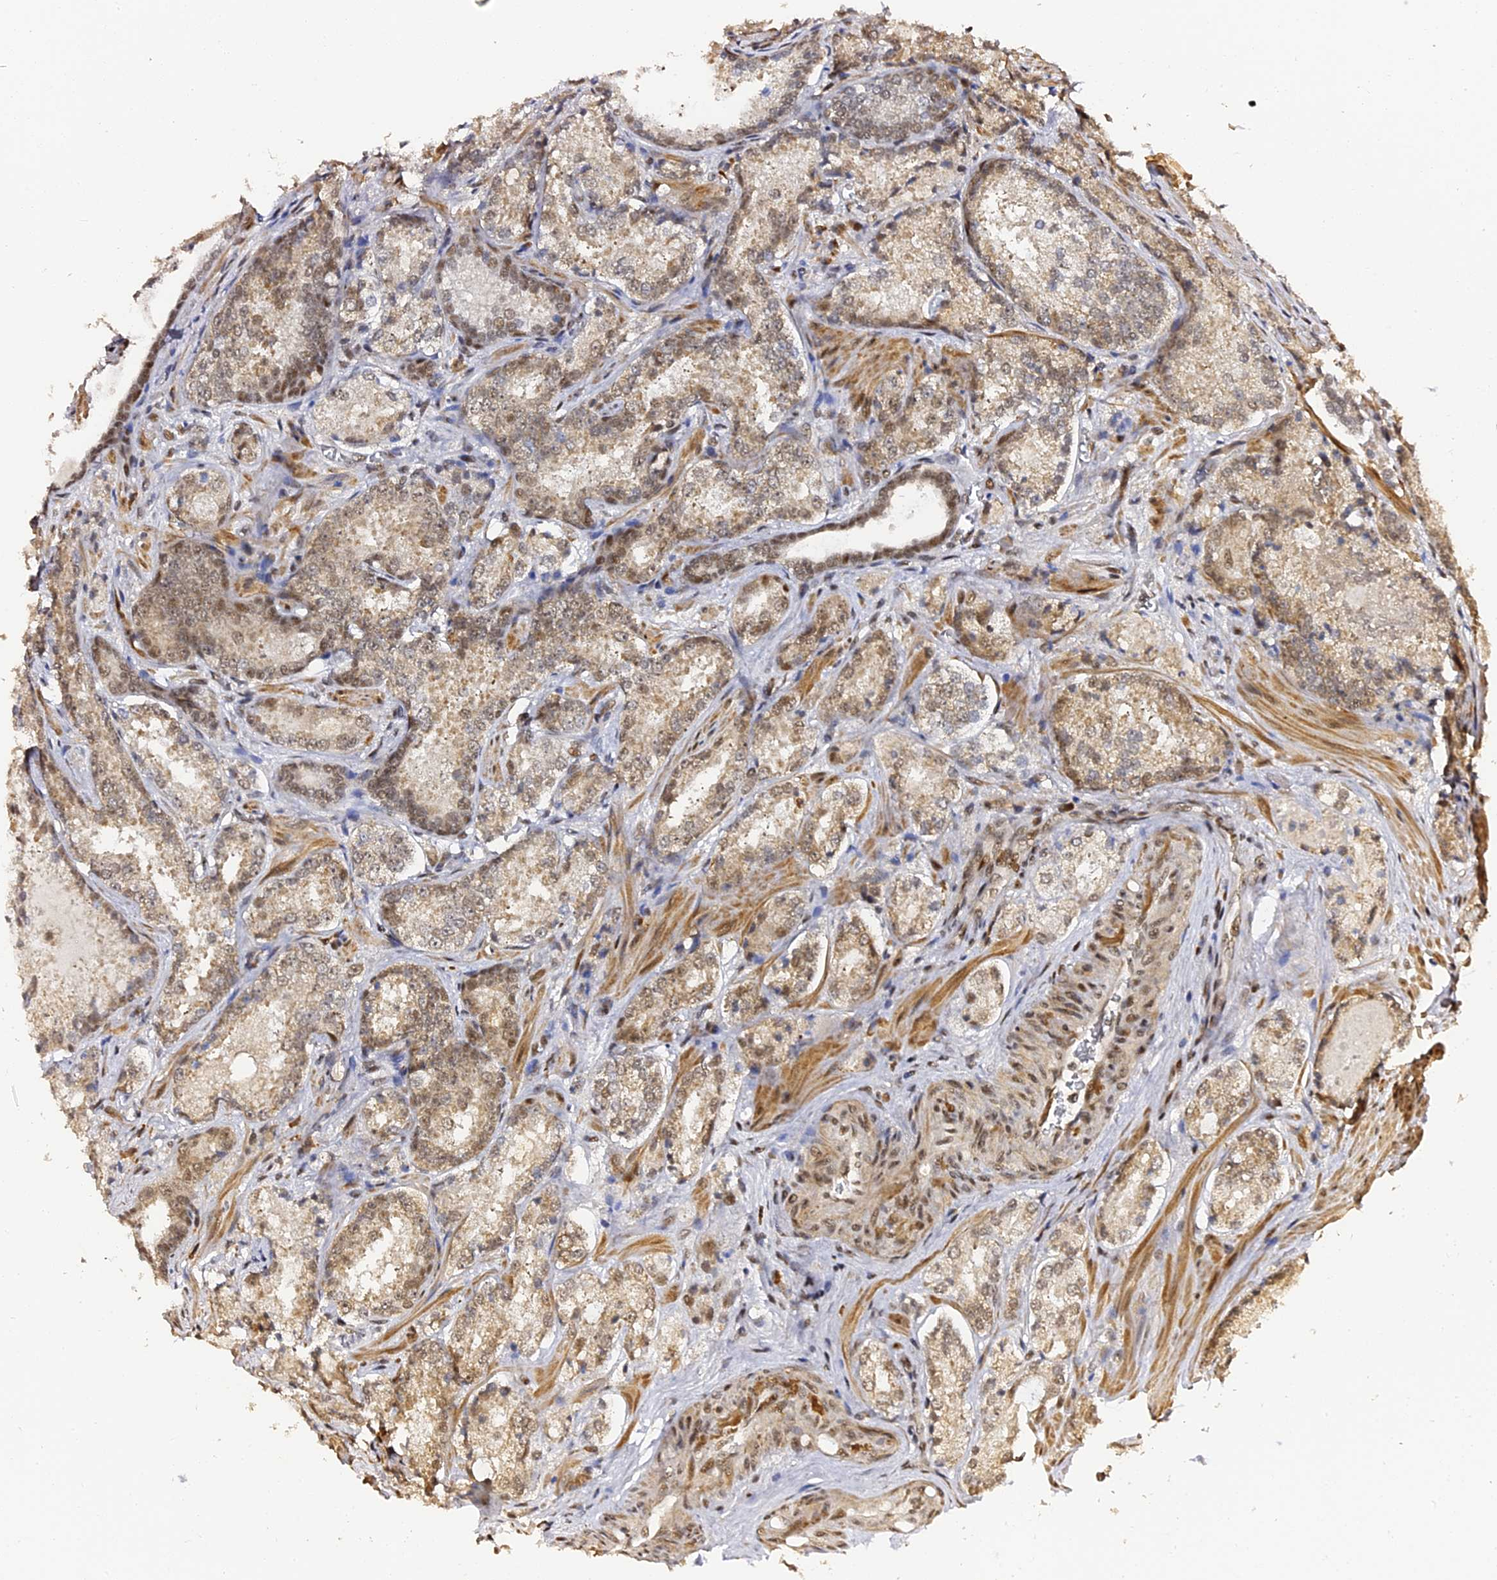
{"staining": {"intensity": "weak", "quantity": ">75%", "location": "cytoplasmic/membranous,nuclear"}, "tissue": "prostate cancer", "cell_type": "Tumor cells", "image_type": "cancer", "snomed": [{"axis": "morphology", "description": "Adenocarcinoma, Low grade"}, {"axis": "topography", "description": "Prostate"}], "caption": "The photomicrograph reveals staining of prostate cancer (adenocarcinoma (low-grade)), revealing weak cytoplasmic/membranous and nuclear protein positivity (brown color) within tumor cells. The protein is stained brown, and the nuclei are stained in blue (DAB (3,3'-diaminobenzidine) IHC with brightfield microscopy, high magnification).", "gene": "MCRS1", "patient": {"sex": "male", "age": 74}}